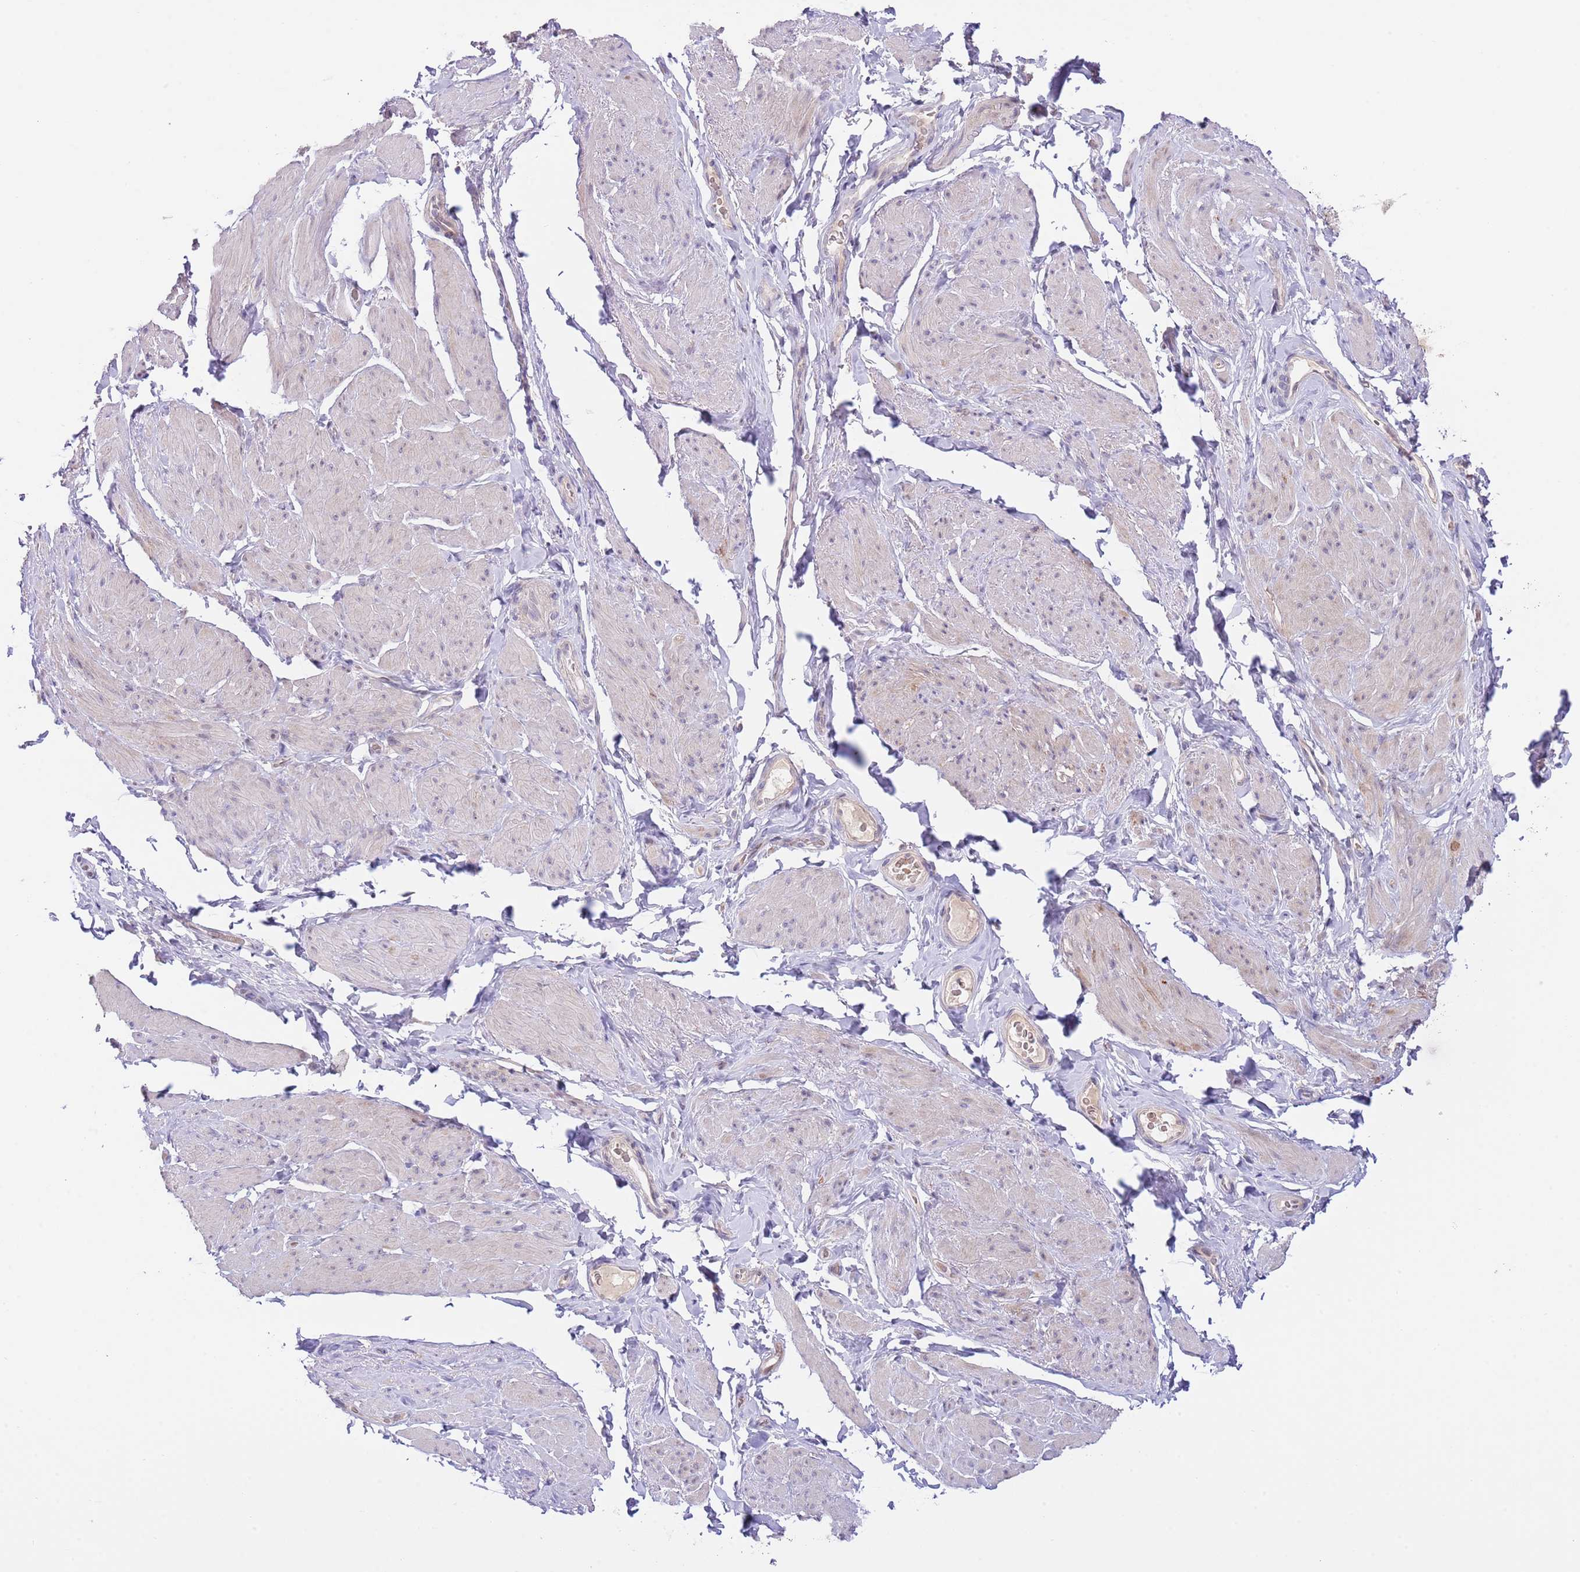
{"staining": {"intensity": "negative", "quantity": "none", "location": "none"}, "tissue": "smooth muscle", "cell_type": "Smooth muscle cells", "image_type": "normal", "snomed": [{"axis": "morphology", "description": "Normal tissue, NOS"}, {"axis": "topography", "description": "Smooth muscle"}, {"axis": "topography", "description": "Peripheral nerve tissue"}], "caption": "Smooth muscle stained for a protein using immunohistochemistry shows no staining smooth muscle cells.", "gene": "AP1S2", "patient": {"sex": "male", "age": 69}}